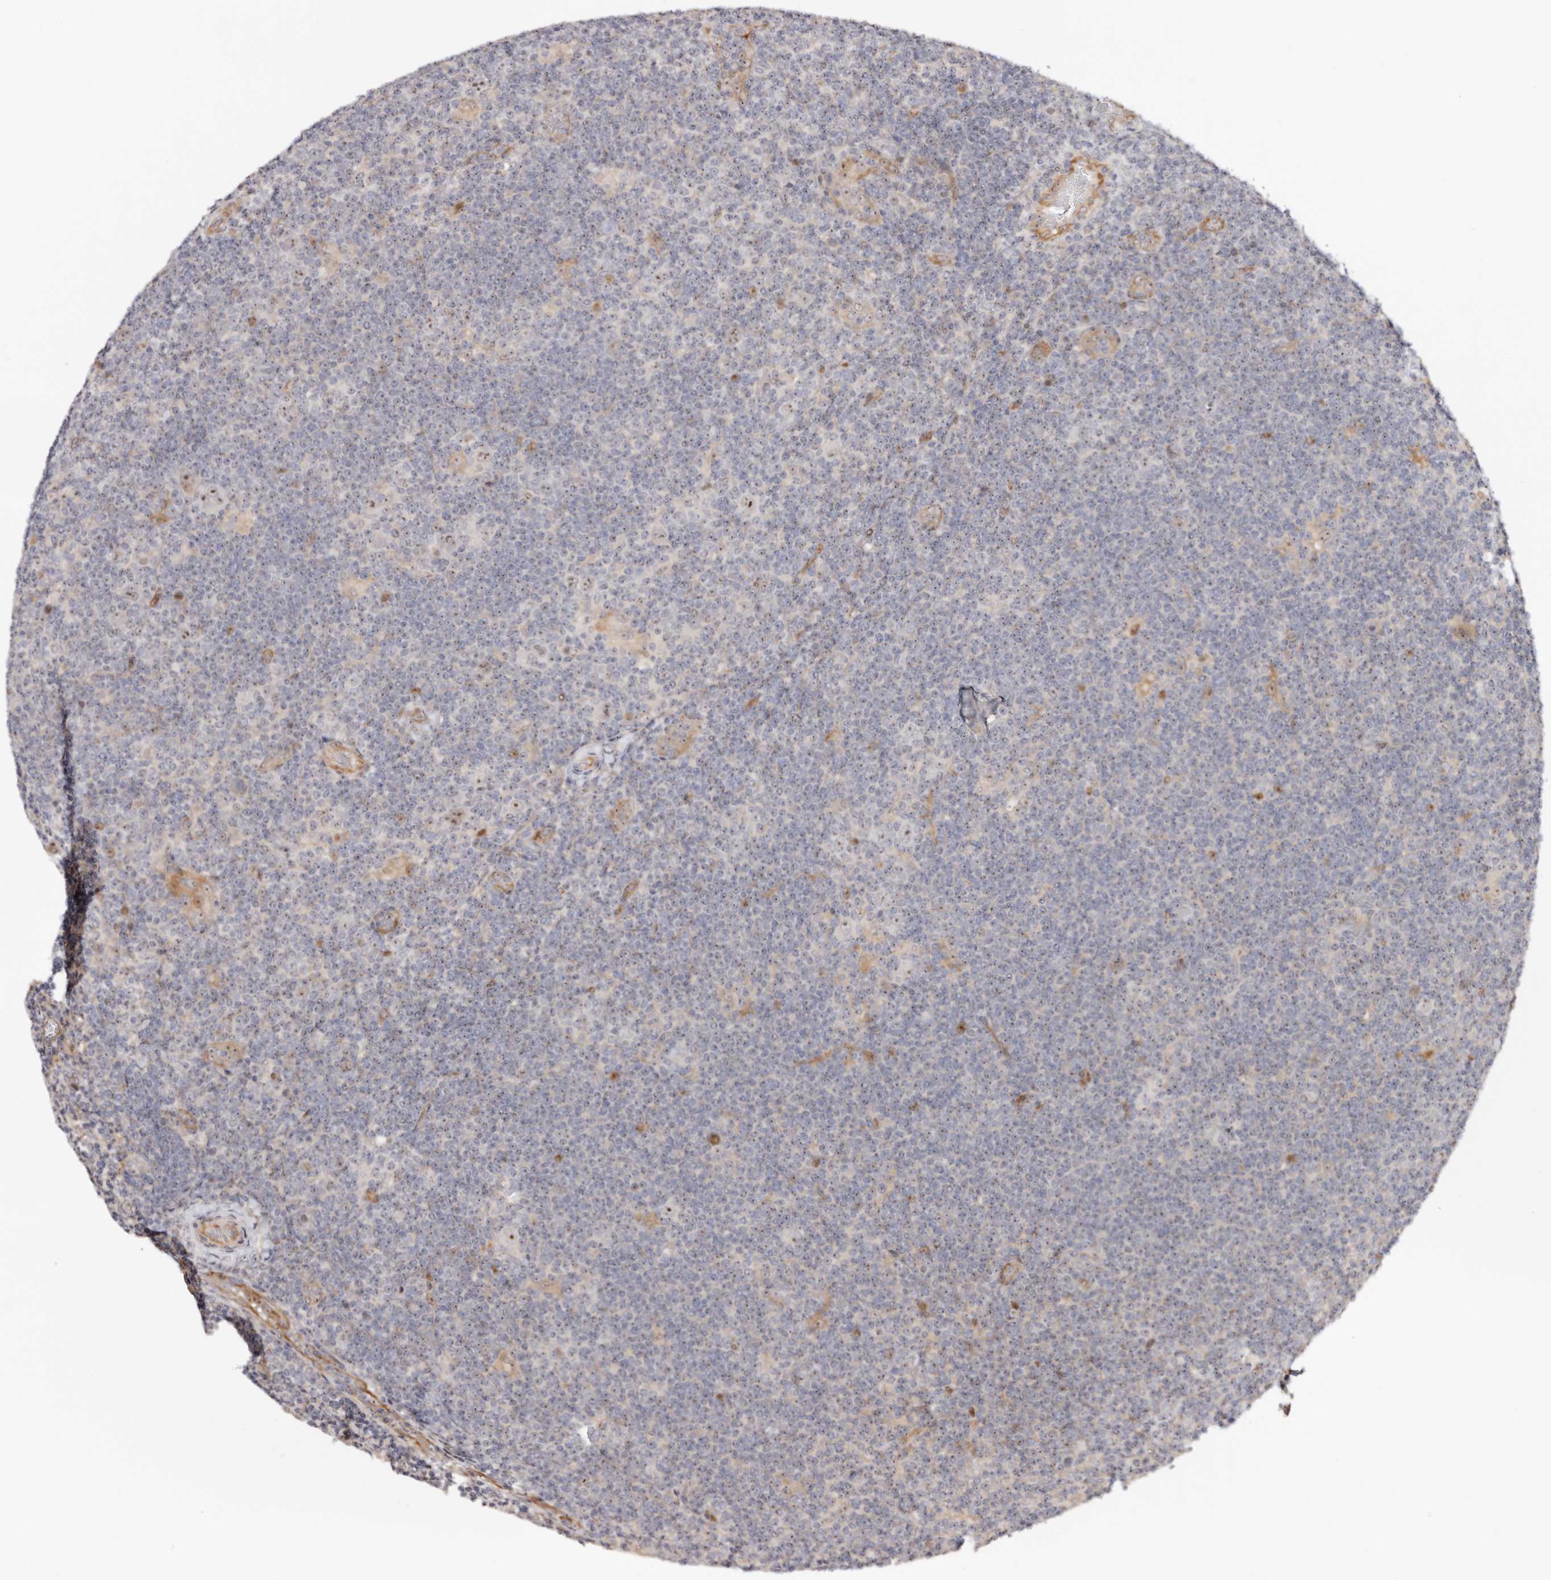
{"staining": {"intensity": "moderate", "quantity": "25%-75%", "location": "nuclear"}, "tissue": "lymphoma", "cell_type": "Tumor cells", "image_type": "cancer", "snomed": [{"axis": "morphology", "description": "Hodgkin's disease, NOS"}, {"axis": "topography", "description": "Lymph node"}], "caption": "IHC image of neoplastic tissue: human Hodgkin's disease stained using immunohistochemistry (IHC) shows medium levels of moderate protein expression localized specifically in the nuclear of tumor cells, appearing as a nuclear brown color.", "gene": "ODF2L", "patient": {"sex": "female", "age": 57}}